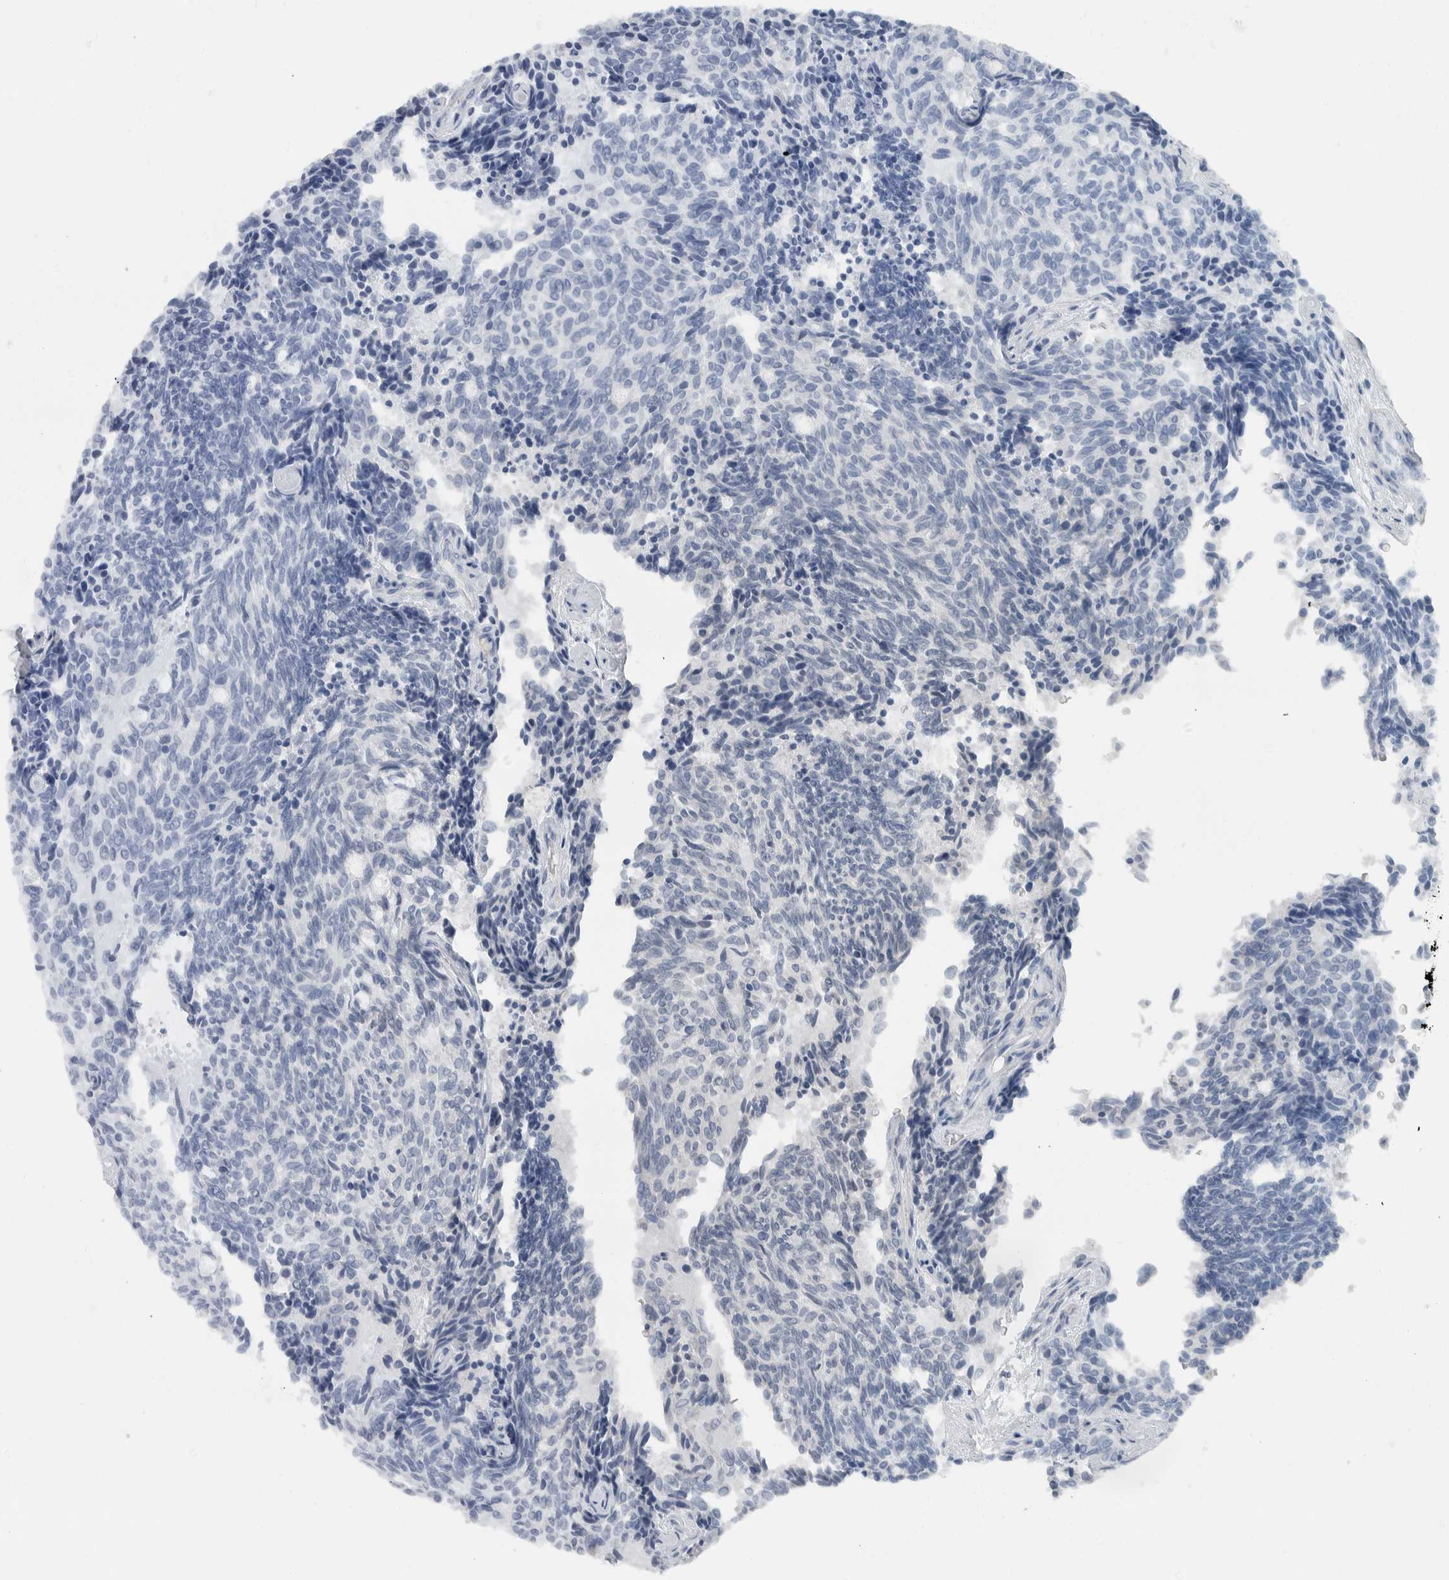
{"staining": {"intensity": "negative", "quantity": "none", "location": "none"}, "tissue": "carcinoid", "cell_type": "Tumor cells", "image_type": "cancer", "snomed": [{"axis": "morphology", "description": "Carcinoid, malignant, NOS"}, {"axis": "topography", "description": "Pancreas"}], "caption": "High power microscopy histopathology image of an IHC micrograph of malignant carcinoid, revealing no significant staining in tumor cells.", "gene": "NEFM", "patient": {"sex": "female", "age": 54}}